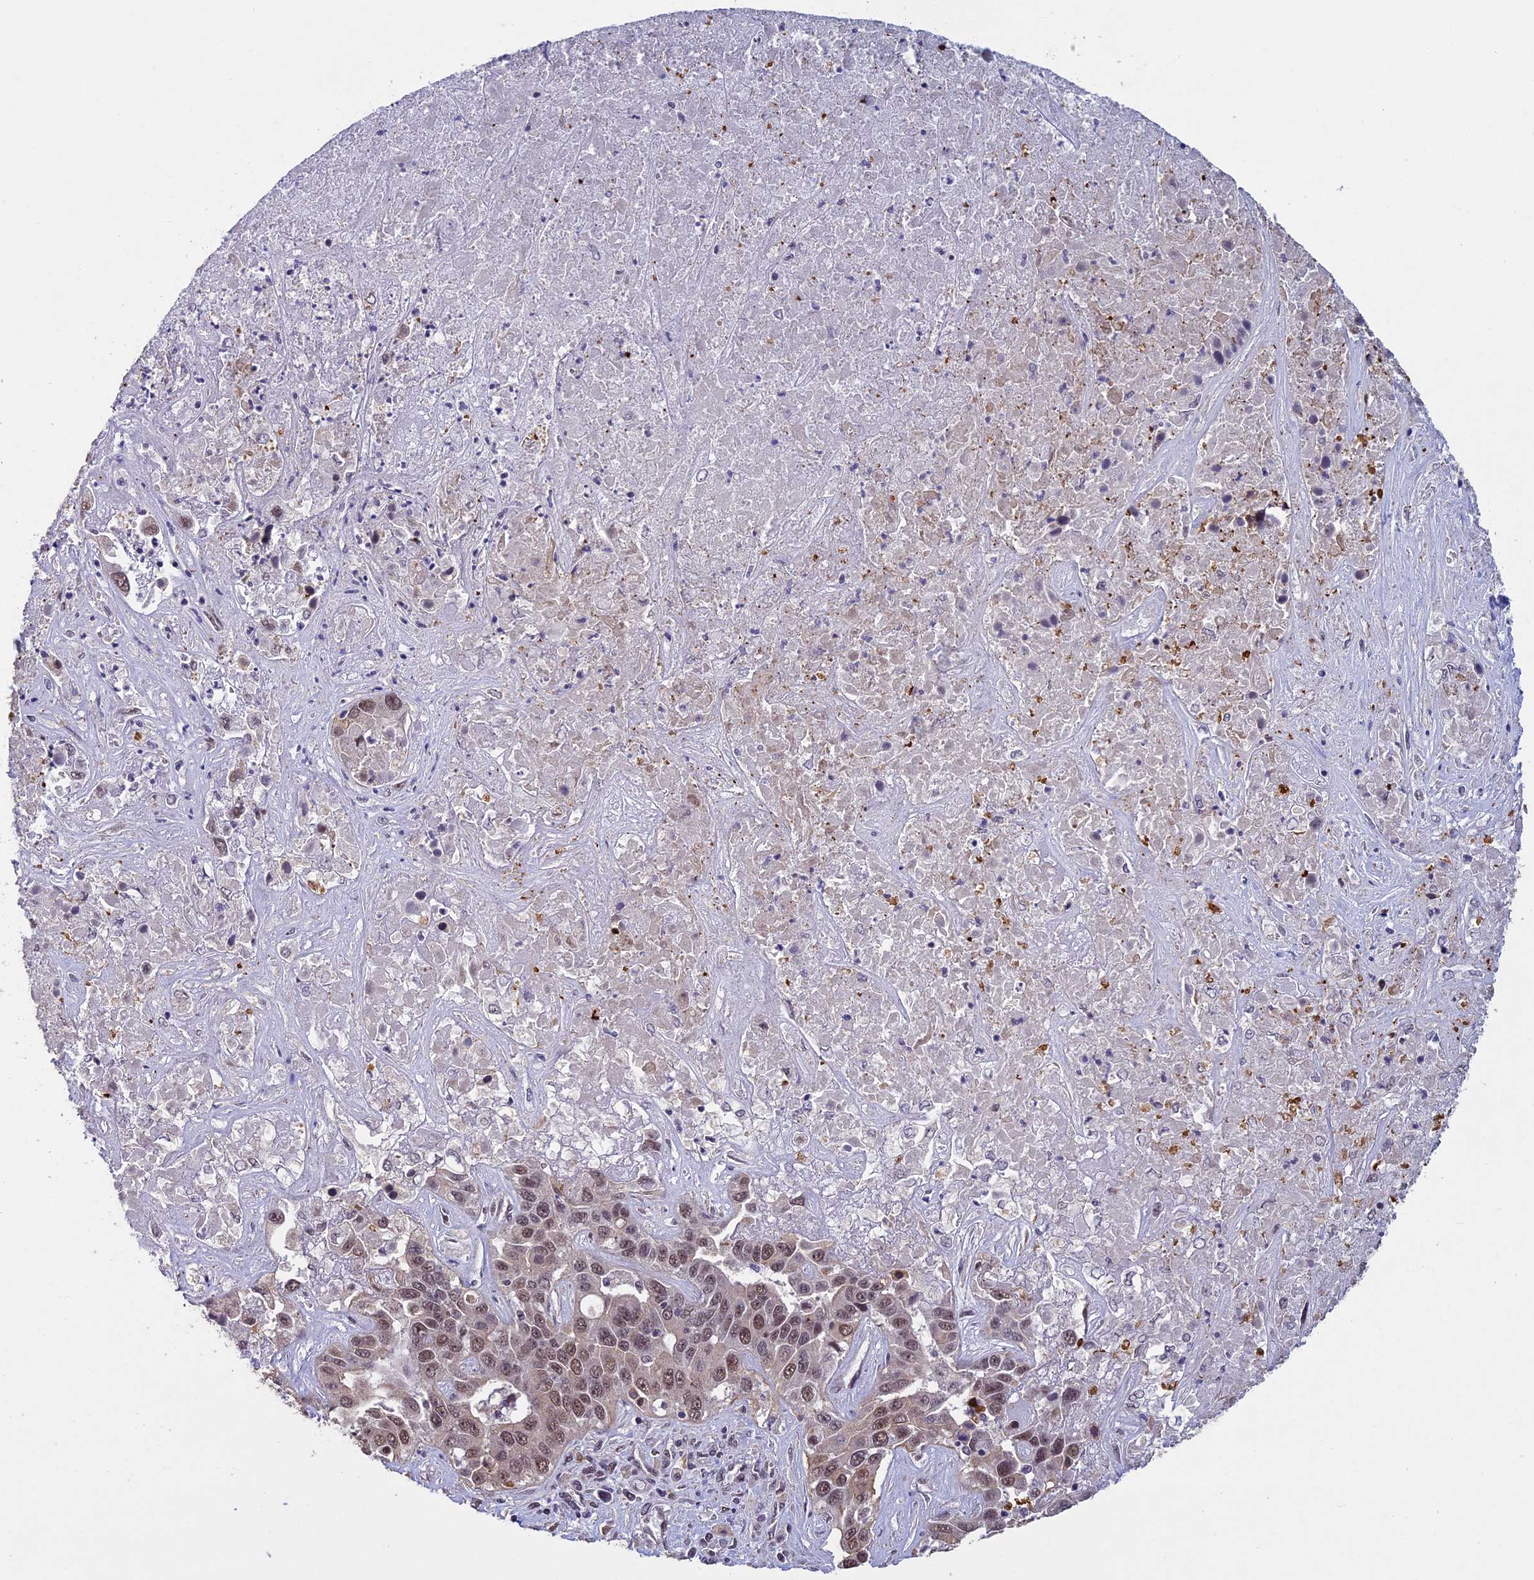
{"staining": {"intensity": "moderate", "quantity": ">75%", "location": "nuclear"}, "tissue": "liver cancer", "cell_type": "Tumor cells", "image_type": "cancer", "snomed": [{"axis": "morphology", "description": "Cholangiocarcinoma"}, {"axis": "topography", "description": "Liver"}], "caption": "Immunohistochemistry (IHC) of human liver cholangiocarcinoma exhibits medium levels of moderate nuclear positivity in about >75% of tumor cells. Immunohistochemistry (IHC) stains the protein in brown and the nuclei are stained blue.", "gene": "RNF40", "patient": {"sex": "female", "age": 52}}